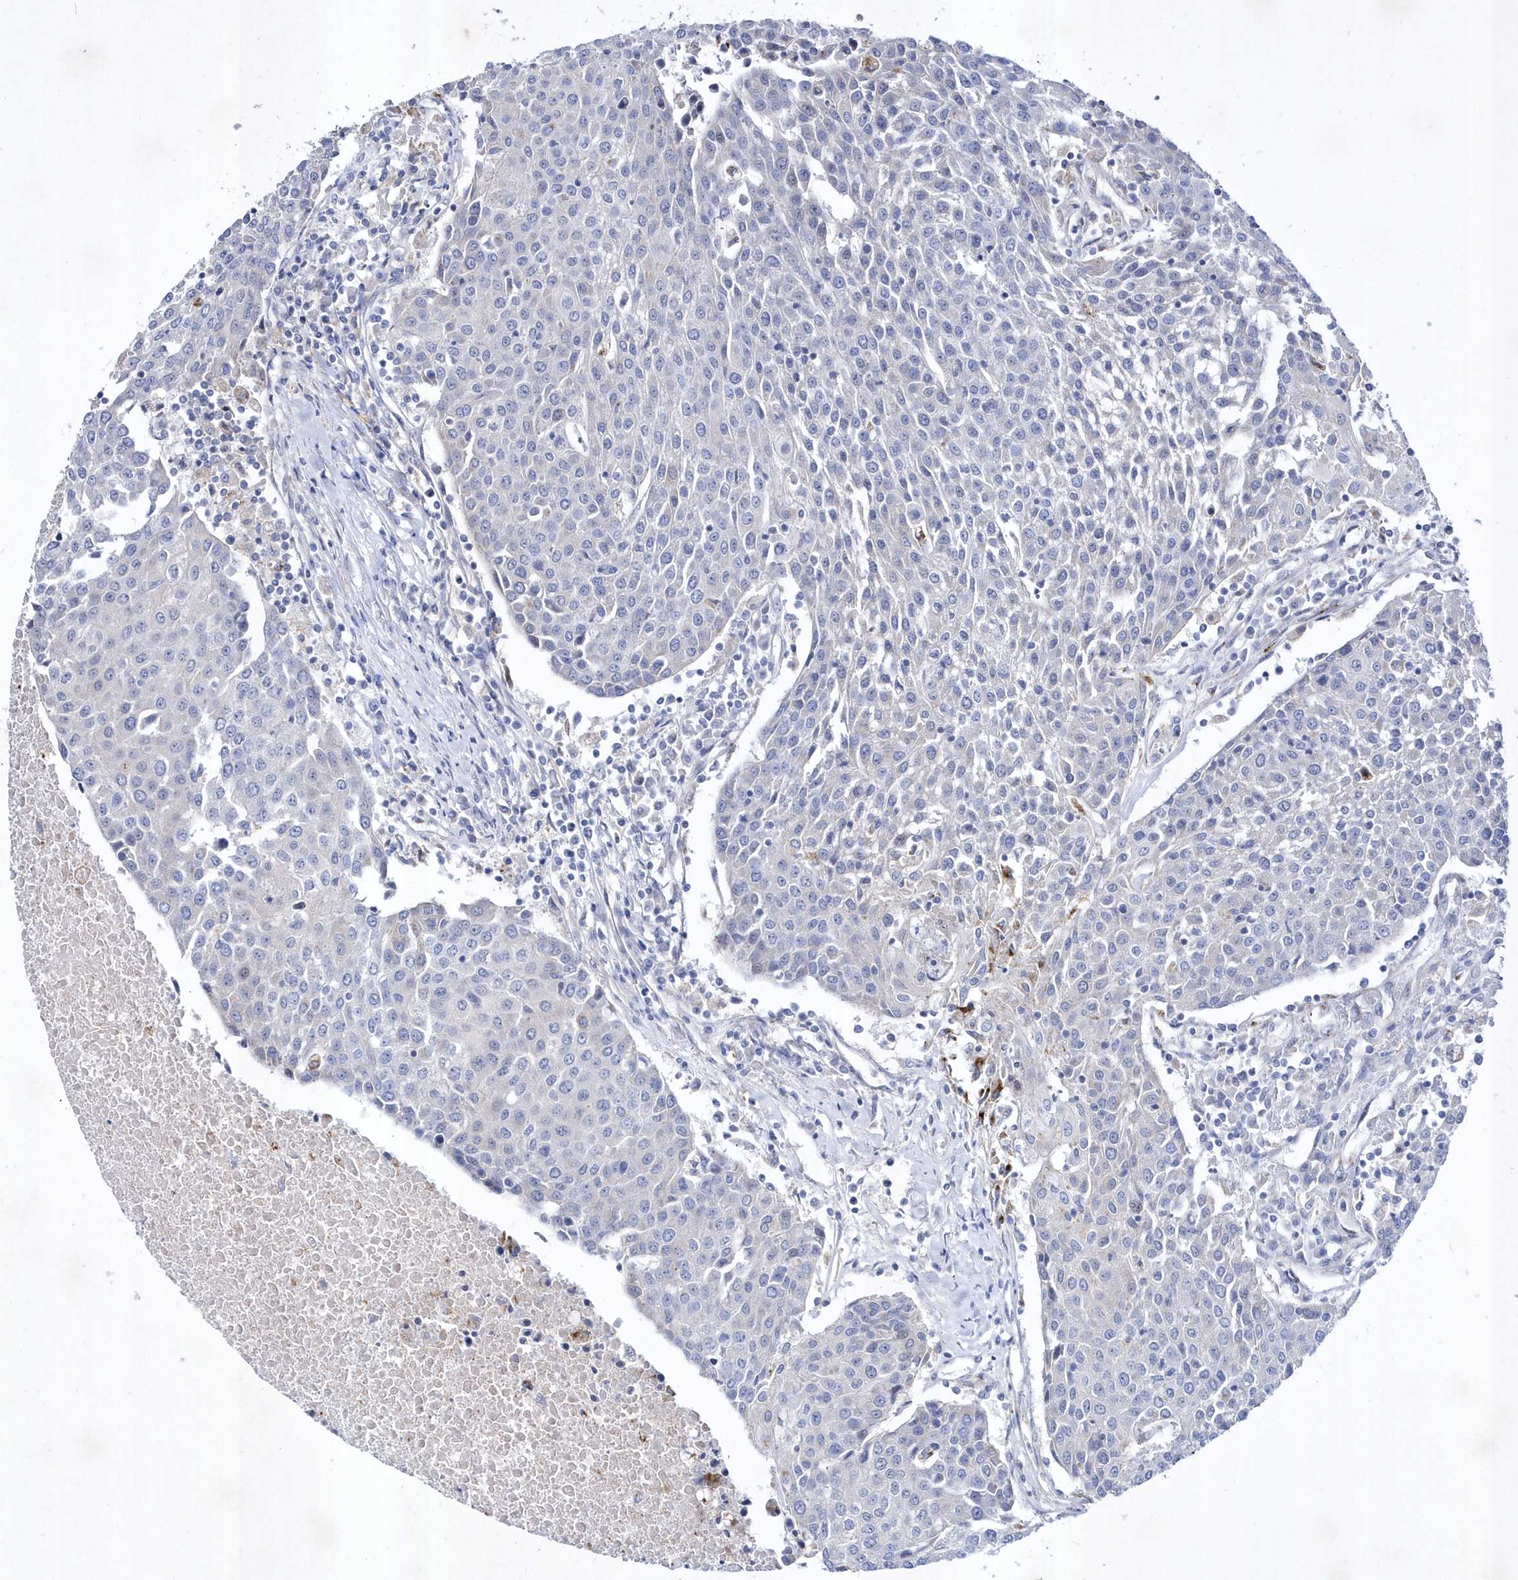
{"staining": {"intensity": "negative", "quantity": "none", "location": "none"}, "tissue": "urothelial cancer", "cell_type": "Tumor cells", "image_type": "cancer", "snomed": [{"axis": "morphology", "description": "Urothelial carcinoma, High grade"}, {"axis": "topography", "description": "Urinary bladder"}], "caption": "DAB (3,3'-diaminobenzidine) immunohistochemical staining of human urothelial cancer reveals no significant expression in tumor cells.", "gene": "LONRF2", "patient": {"sex": "female", "age": 85}}